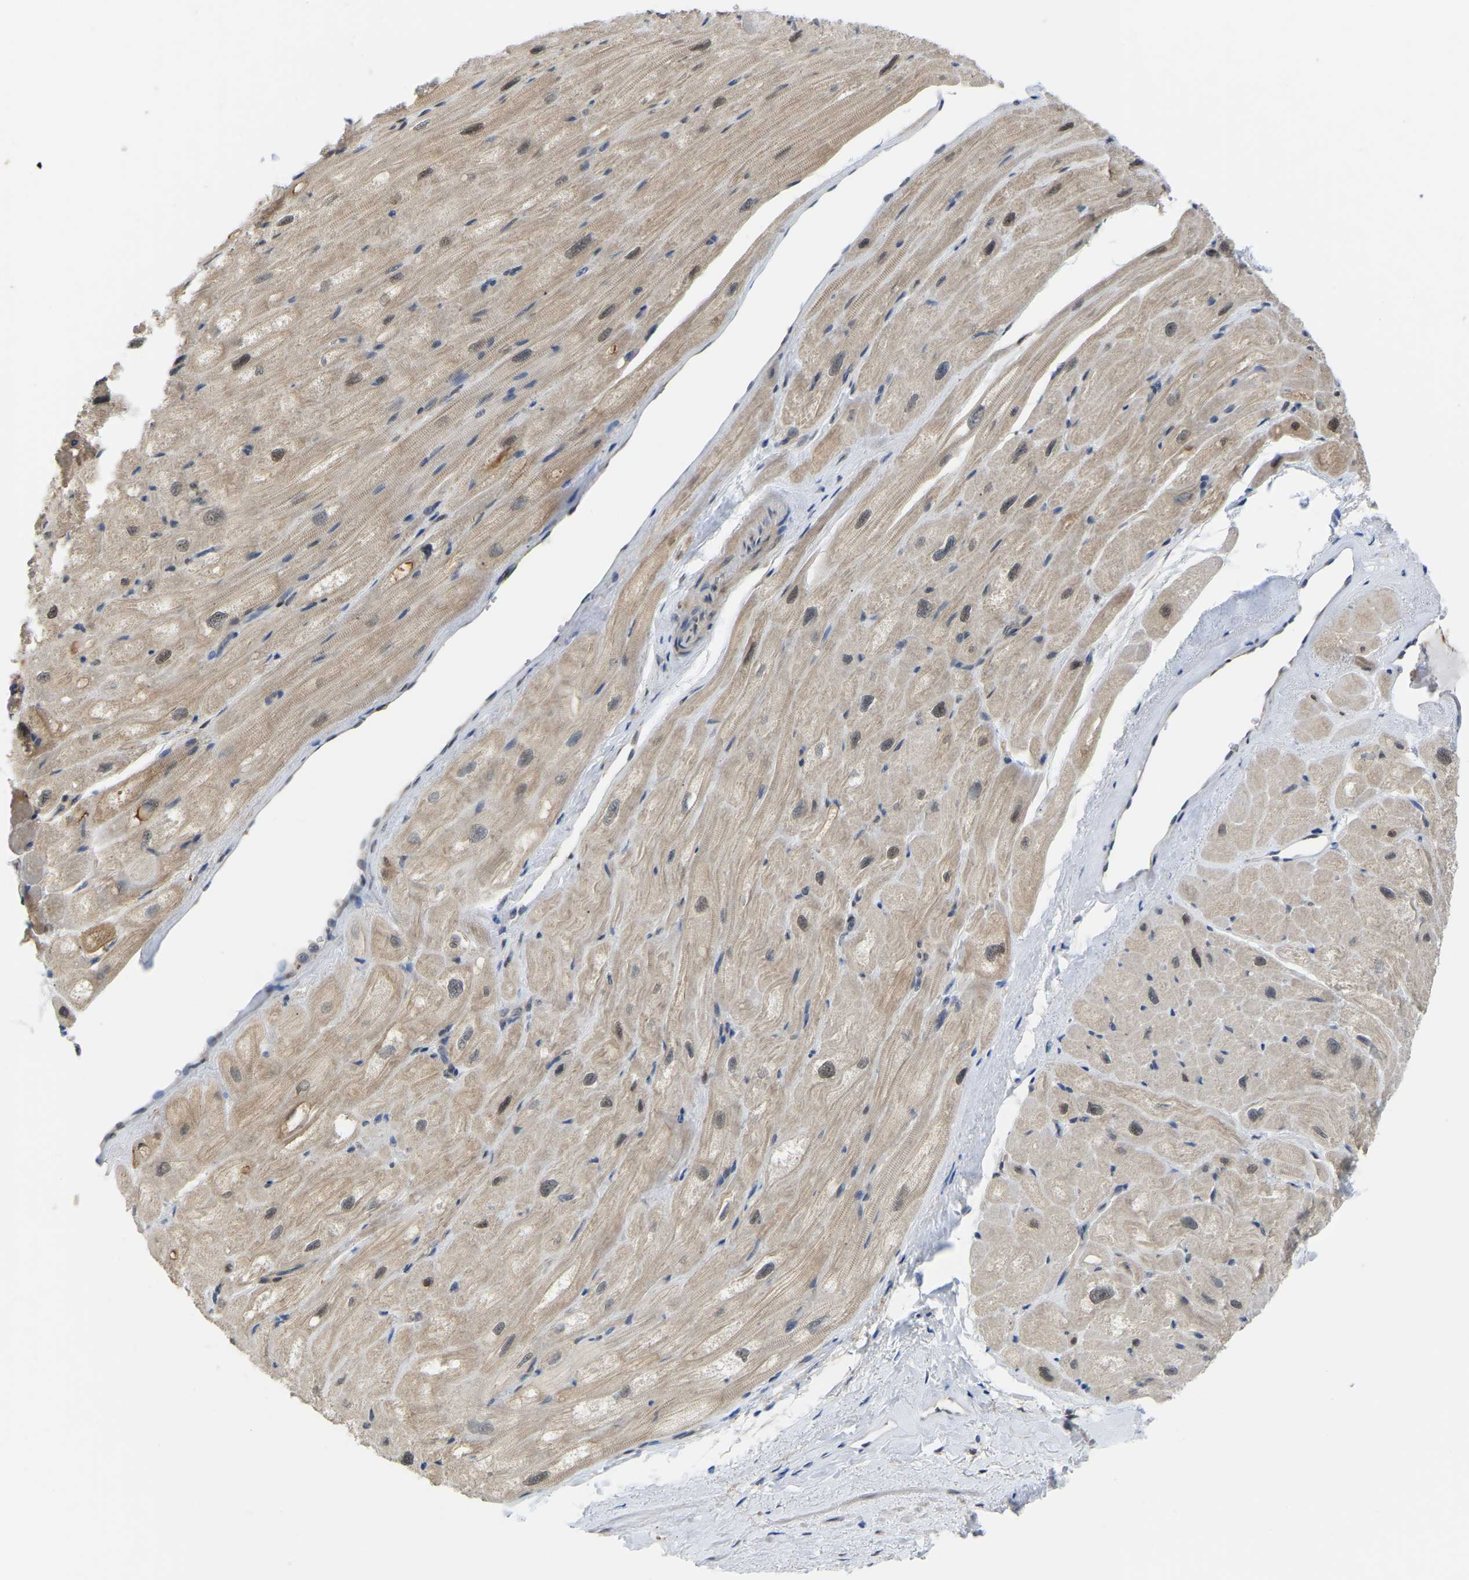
{"staining": {"intensity": "weak", "quantity": "<25%", "location": "cytoplasmic/membranous"}, "tissue": "heart muscle", "cell_type": "Cardiomyocytes", "image_type": "normal", "snomed": [{"axis": "morphology", "description": "Normal tissue, NOS"}, {"axis": "topography", "description": "Heart"}], "caption": "Cardiomyocytes are negative for brown protein staining in unremarkable heart muscle.", "gene": "KLRG2", "patient": {"sex": "male", "age": 49}}